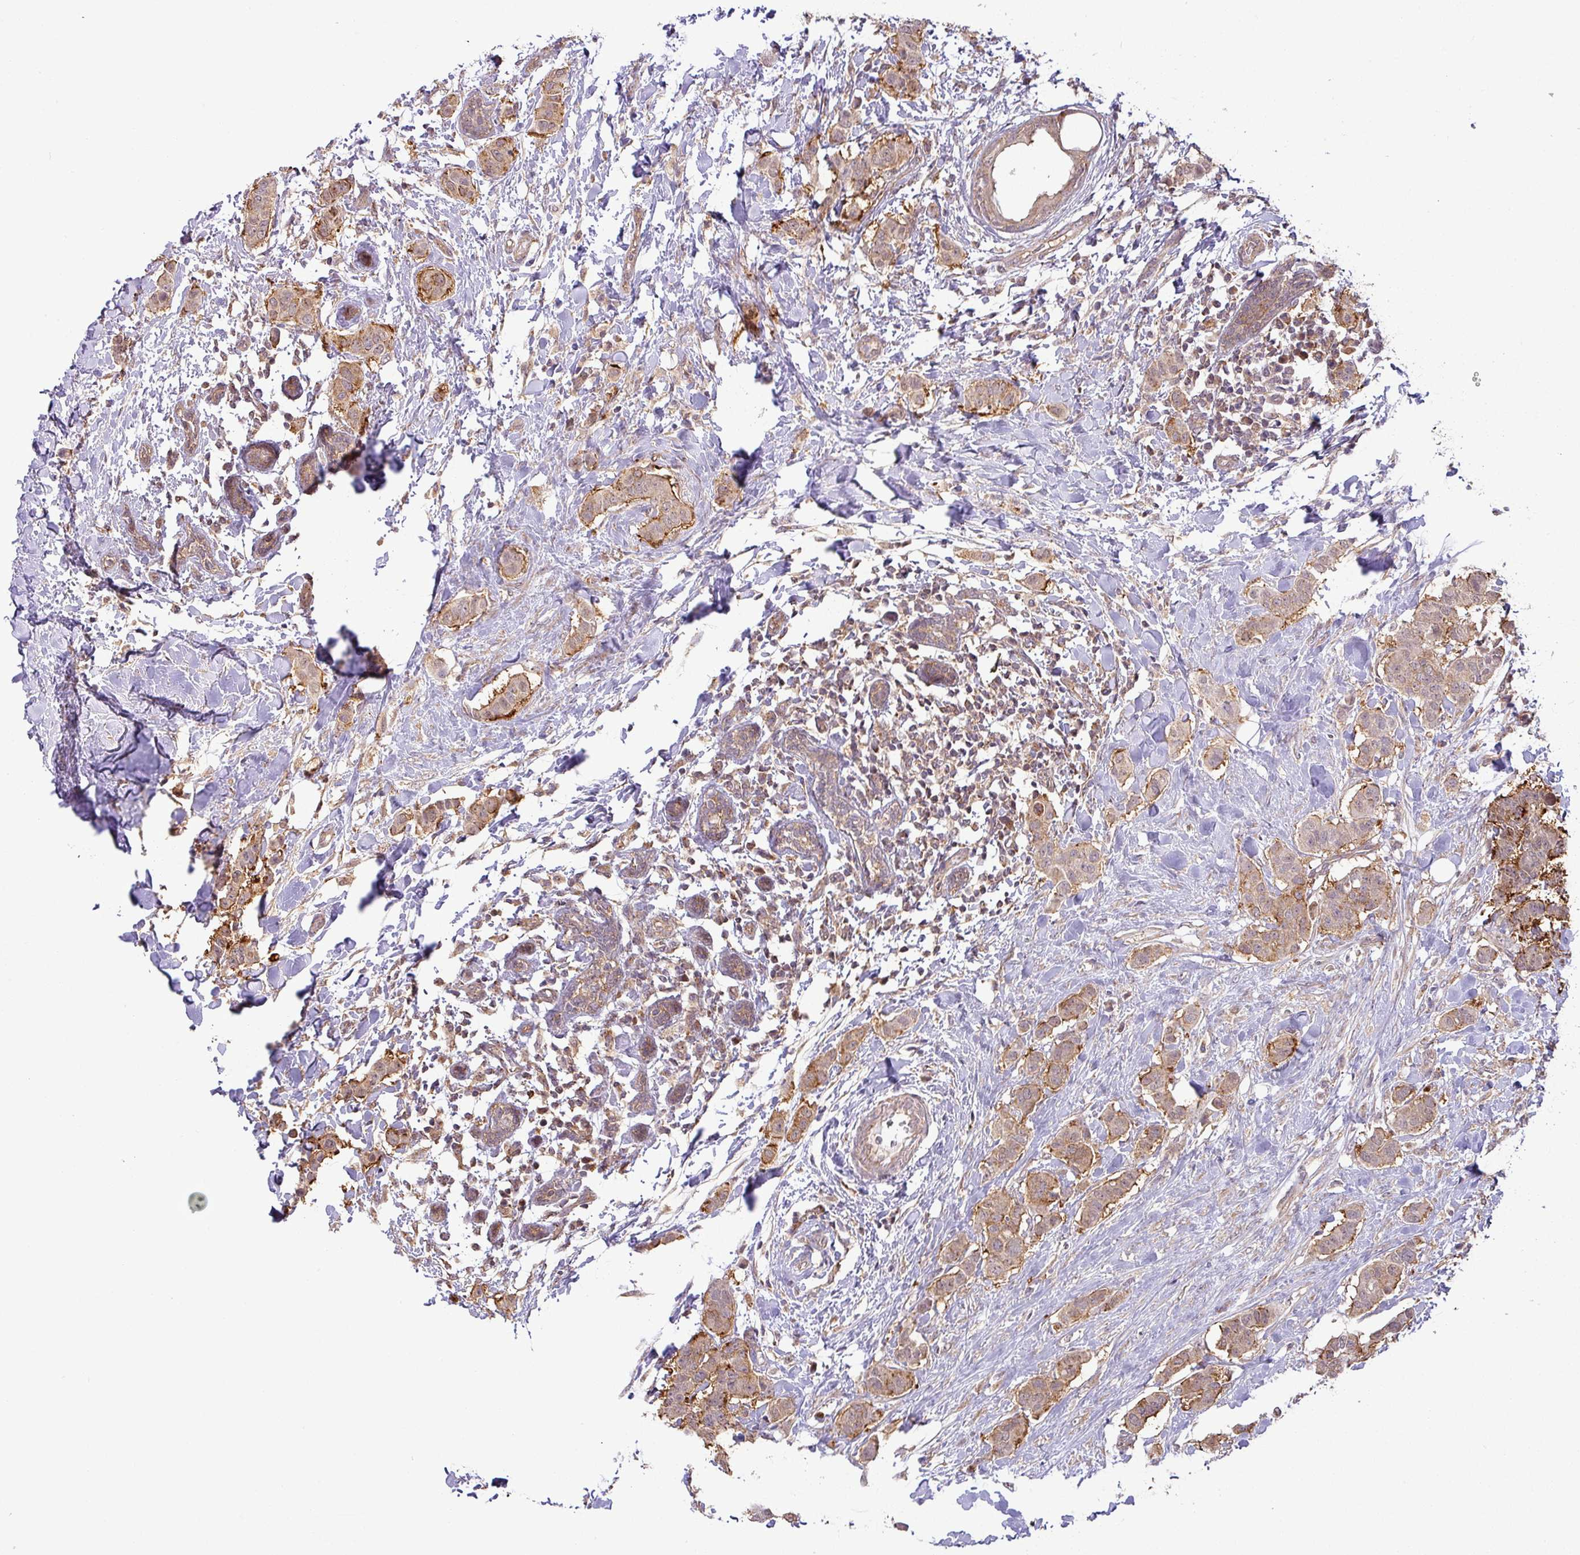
{"staining": {"intensity": "moderate", "quantity": ">75%", "location": "cytoplasmic/membranous"}, "tissue": "breast cancer", "cell_type": "Tumor cells", "image_type": "cancer", "snomed": [{"axis": "morphology", "description": "Duct carcinoma"}, {"axis": "topography", "description": "Breast"}], "caption": "A brown stain shows moderate cytoplasmic/membranous expression of a protein in invasive ductal carcinoma (breast) tumor cells.", "gene": "GALNT12", "patient": {"sex": "female", "age": 40}}